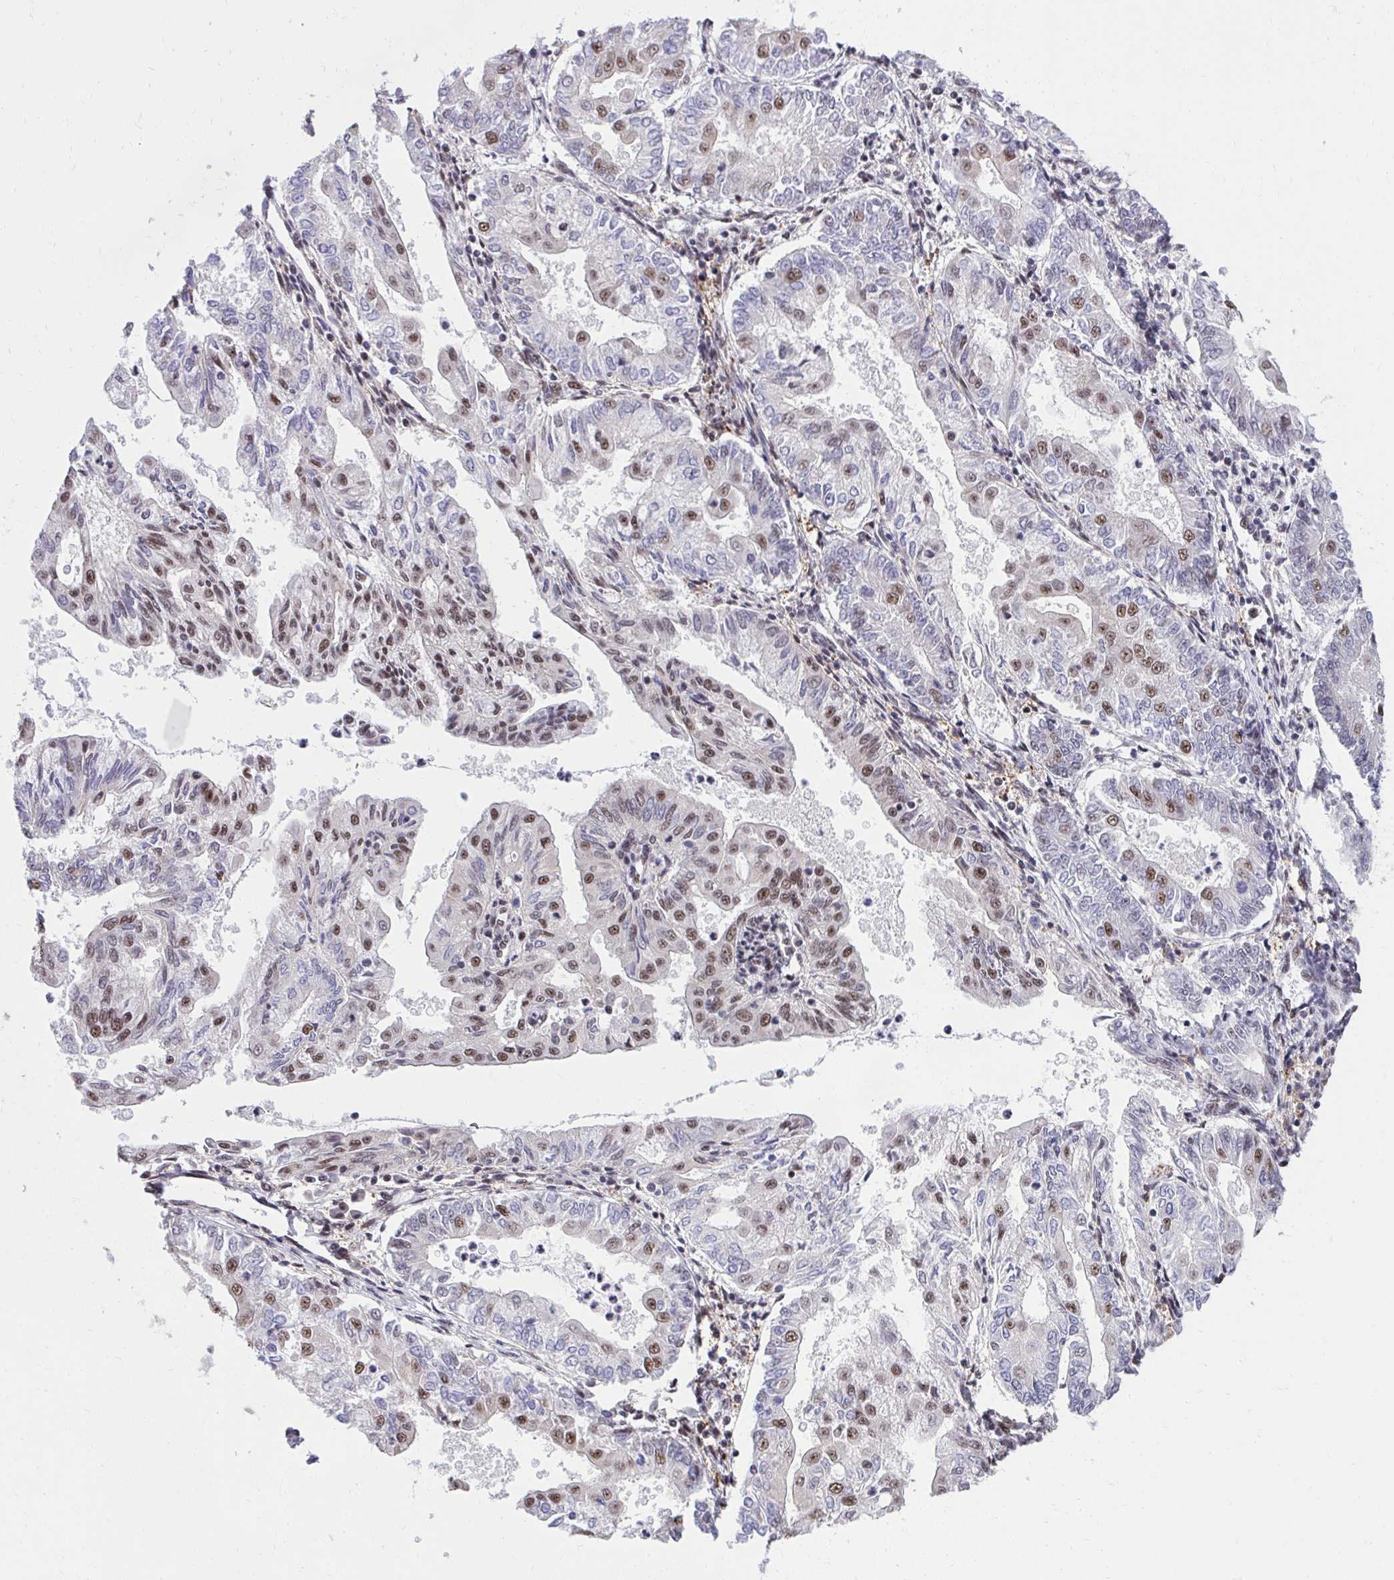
{"staining": {"intensity": "moderate", "quantity": "25%-75%", "location": "nuclear"}, "tissue": "endometrial cancer", "cell_type": "Tumor cells", "image_type": "cancer", "snomed": [{"axis": "morphology", "description": "Adenocarcinoma, NOS"}, {"axis": "topography", "description": "Endometrium"}], "caption": "Immunohistochemistry (IHC) photomicrograph of human endometrial cancer (adenocarcinoma) stained for a protein (brown), which exhibits medium levels of moderate nuclear positivity in about 25%-75% of tumor cells.", "gene": "SYNE4", "patient": {"sex": "female", "age": 68}}